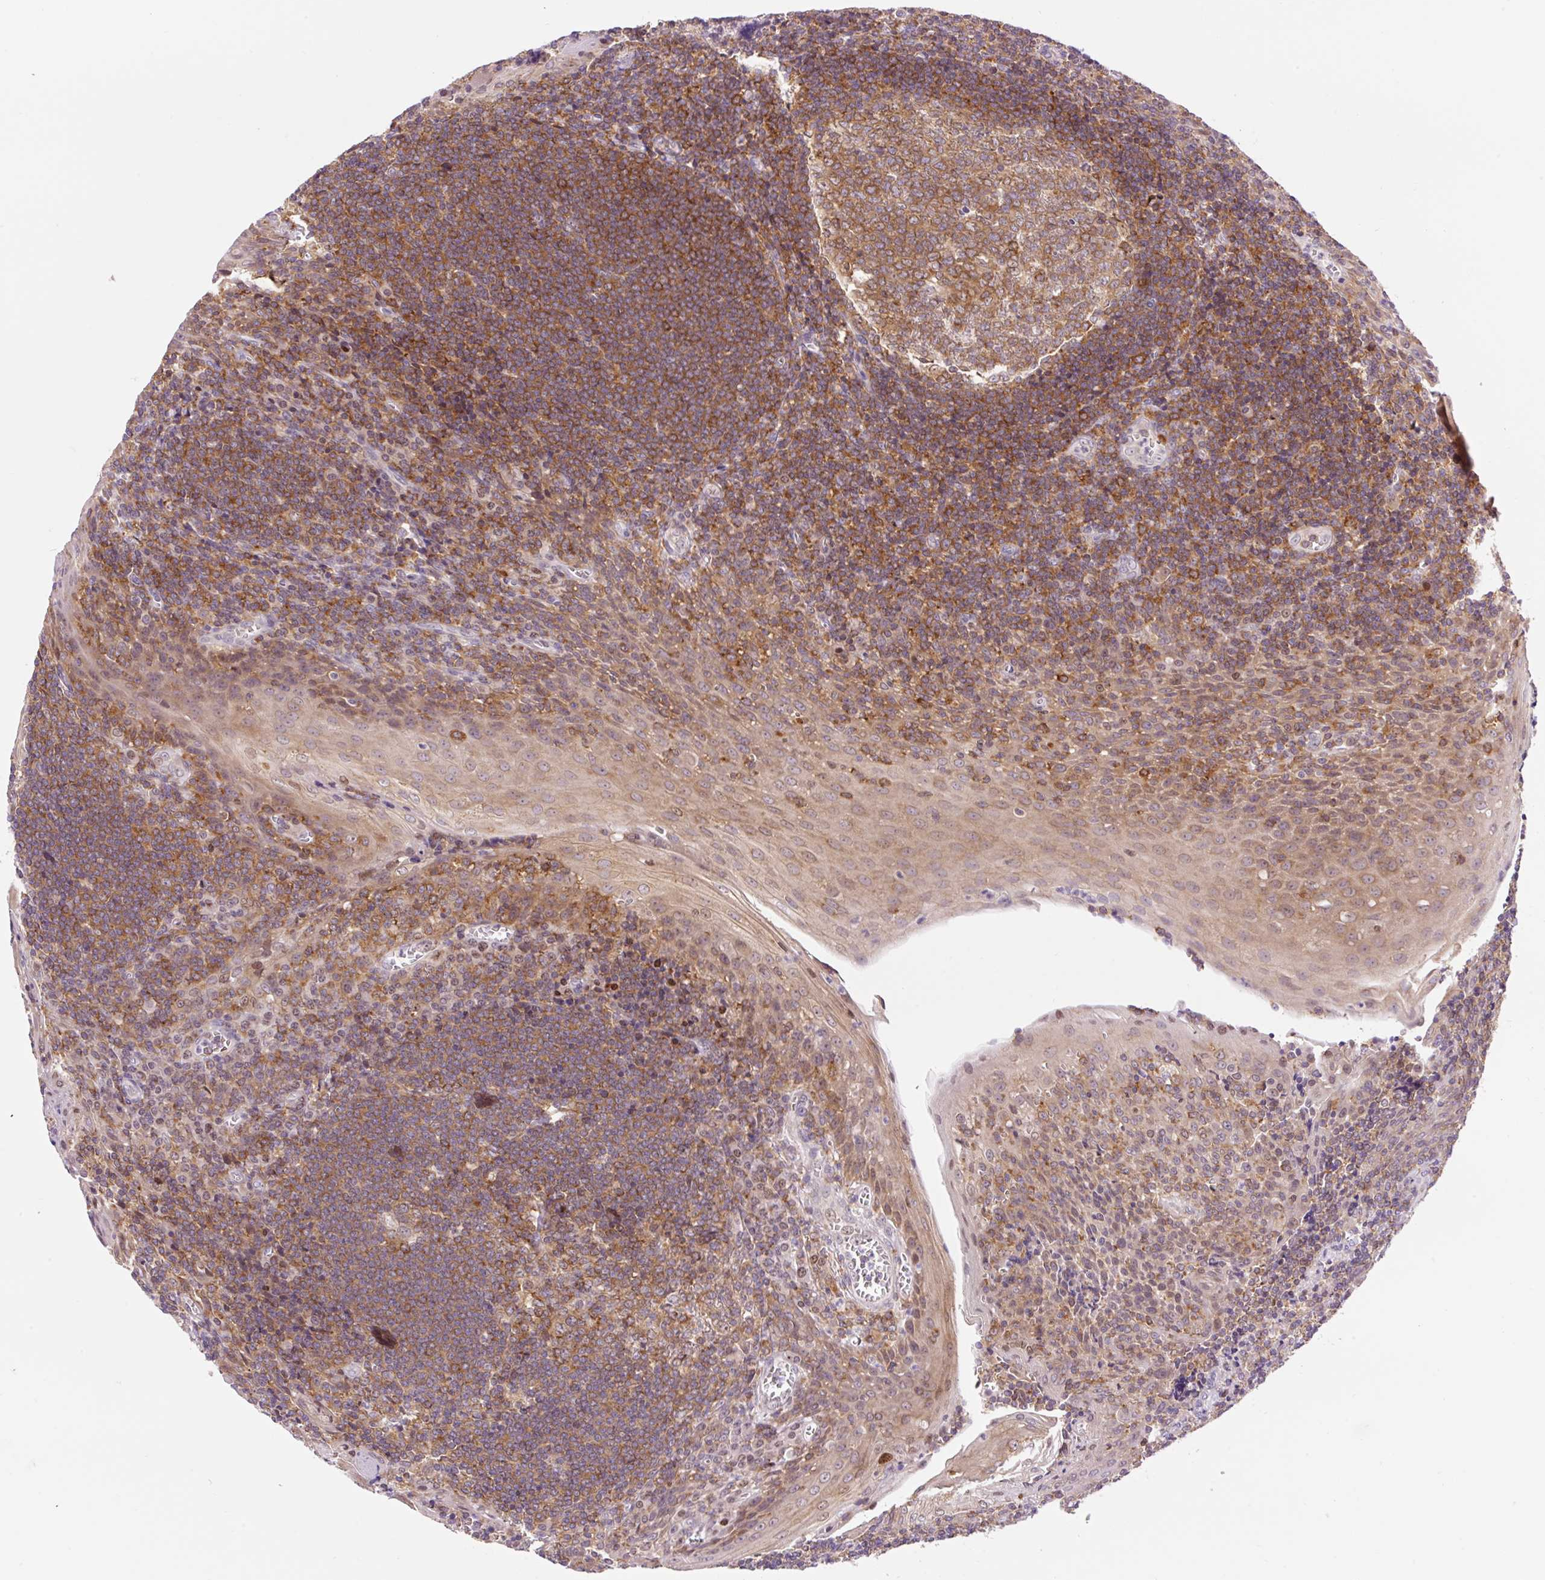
{"staining": {"intensity": "moderate", "quantity": ">75%", "location": "cytoplasmic/membranous"}, "tissue": "tonsil", "cell_type": "Germinal center cells", "image_type": "normal", "snomed": [{"axis": "morphology", "description": "Normal tissue, NOS"}, {"axis": "topography", "description": "Tonsil"}], "caption": "A brown stain labels moderate cytoplasmic/membranous staining of a protein in germinal center cells of unremarkable human tonsil.", "gene": "CARD11", "patient": {"sex": "male", "age": 27}}